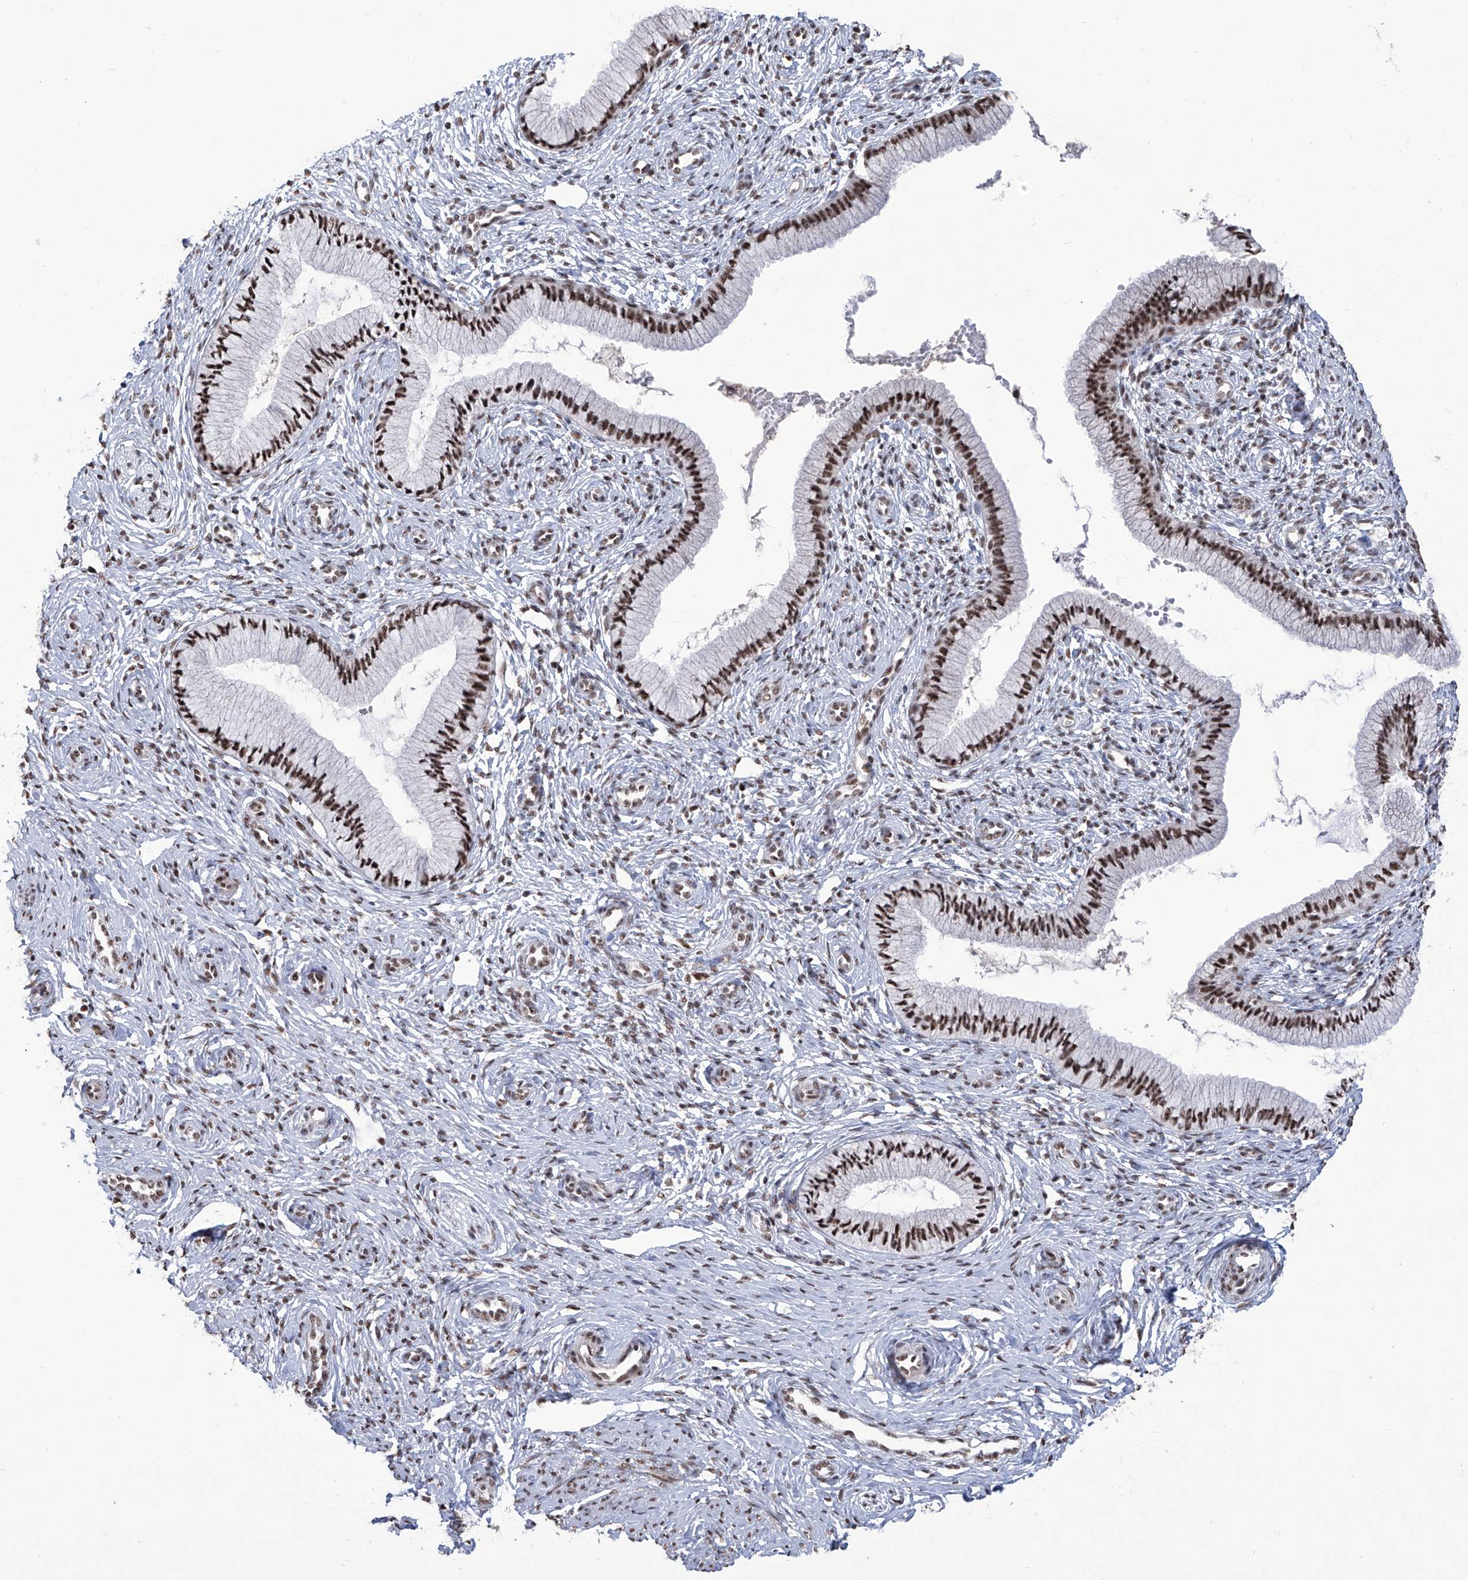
{"staining": {"intensity": "strong", "quantity": ">75%", "location": "nuclear"}, "tissue": "cervix", "cell_type": "Glandular cells", "image_type": "normal", "snomed": [{"axis": "morphology", "description": "Normal tissue, NOS"}, {"axis": "topography", "description": "Cervix"}], "caption": "Immunohistochemical staining of normal human cervix demonstrates >75% levels of strong nuclear protein staining in about >75% of glandular cells. (Stains: DAB in brown, nuclei in blue, Microscopy: brightfield microscopy at high magnification).", "gene": "FBXL4", "patient": {"sex": "female", "age": 27}}